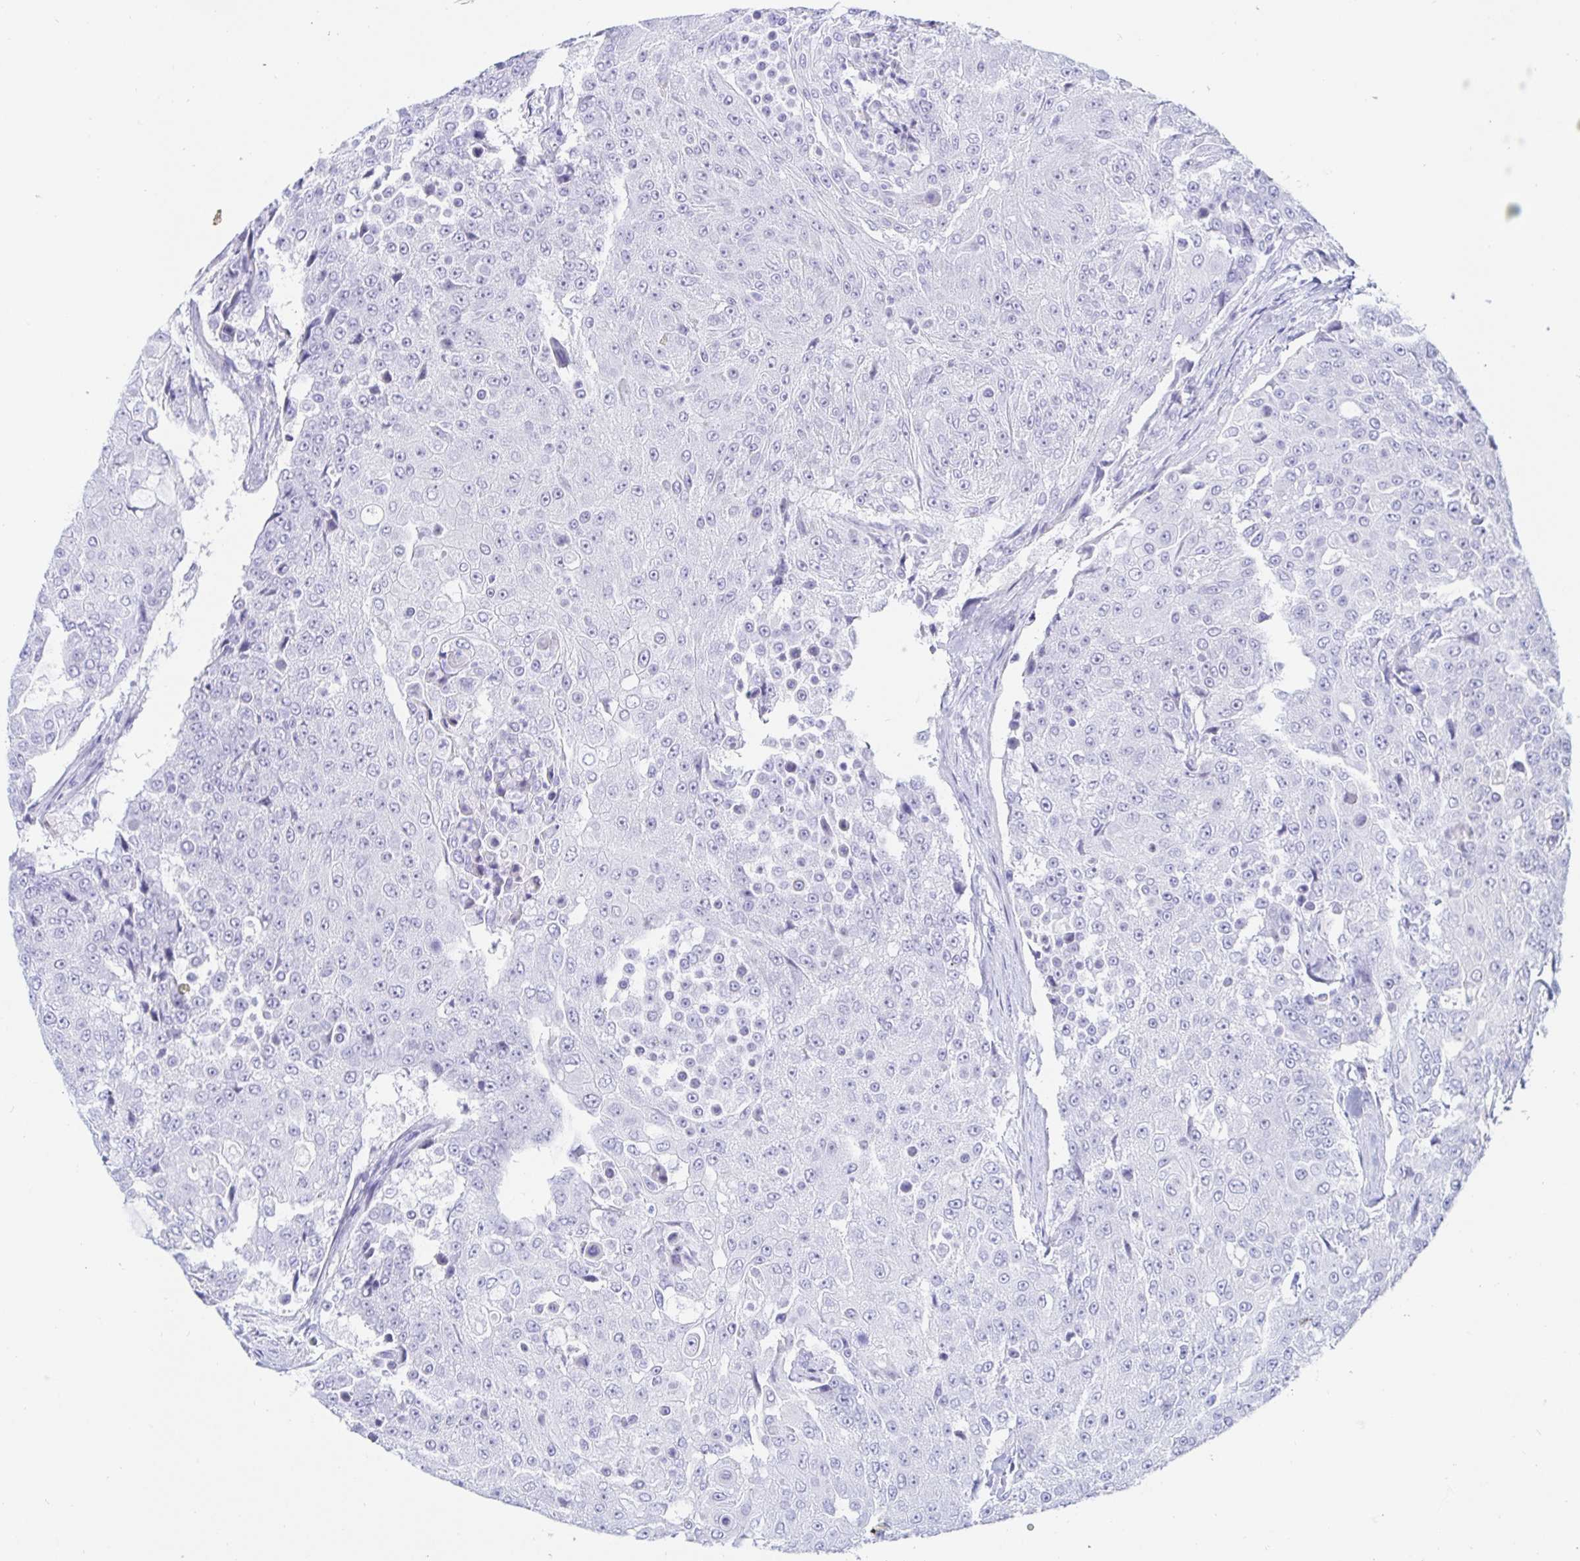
{"staining": {"intensity": "negative", "quantity": "none", "location": "none"}, "tissue": "urothelial cancer", "cell_type": "Tumor cells", "image_type": "cancer", "snomed": [{"axis": "morphology", "description": "Urothelial carcinoma, High grade"}, {"axis": "topography", "description": "Urinary bladder"}], "caption": "IHC image of neoplastic tissue: human urothelial carcinoma (high-grade) stained with DAB (3,3'-diaminobenzidine) demonstrates no significant protein positivity in tumor cells.", "gene": "KCNH6", "patient": {"sex": "female", "age": 63}}